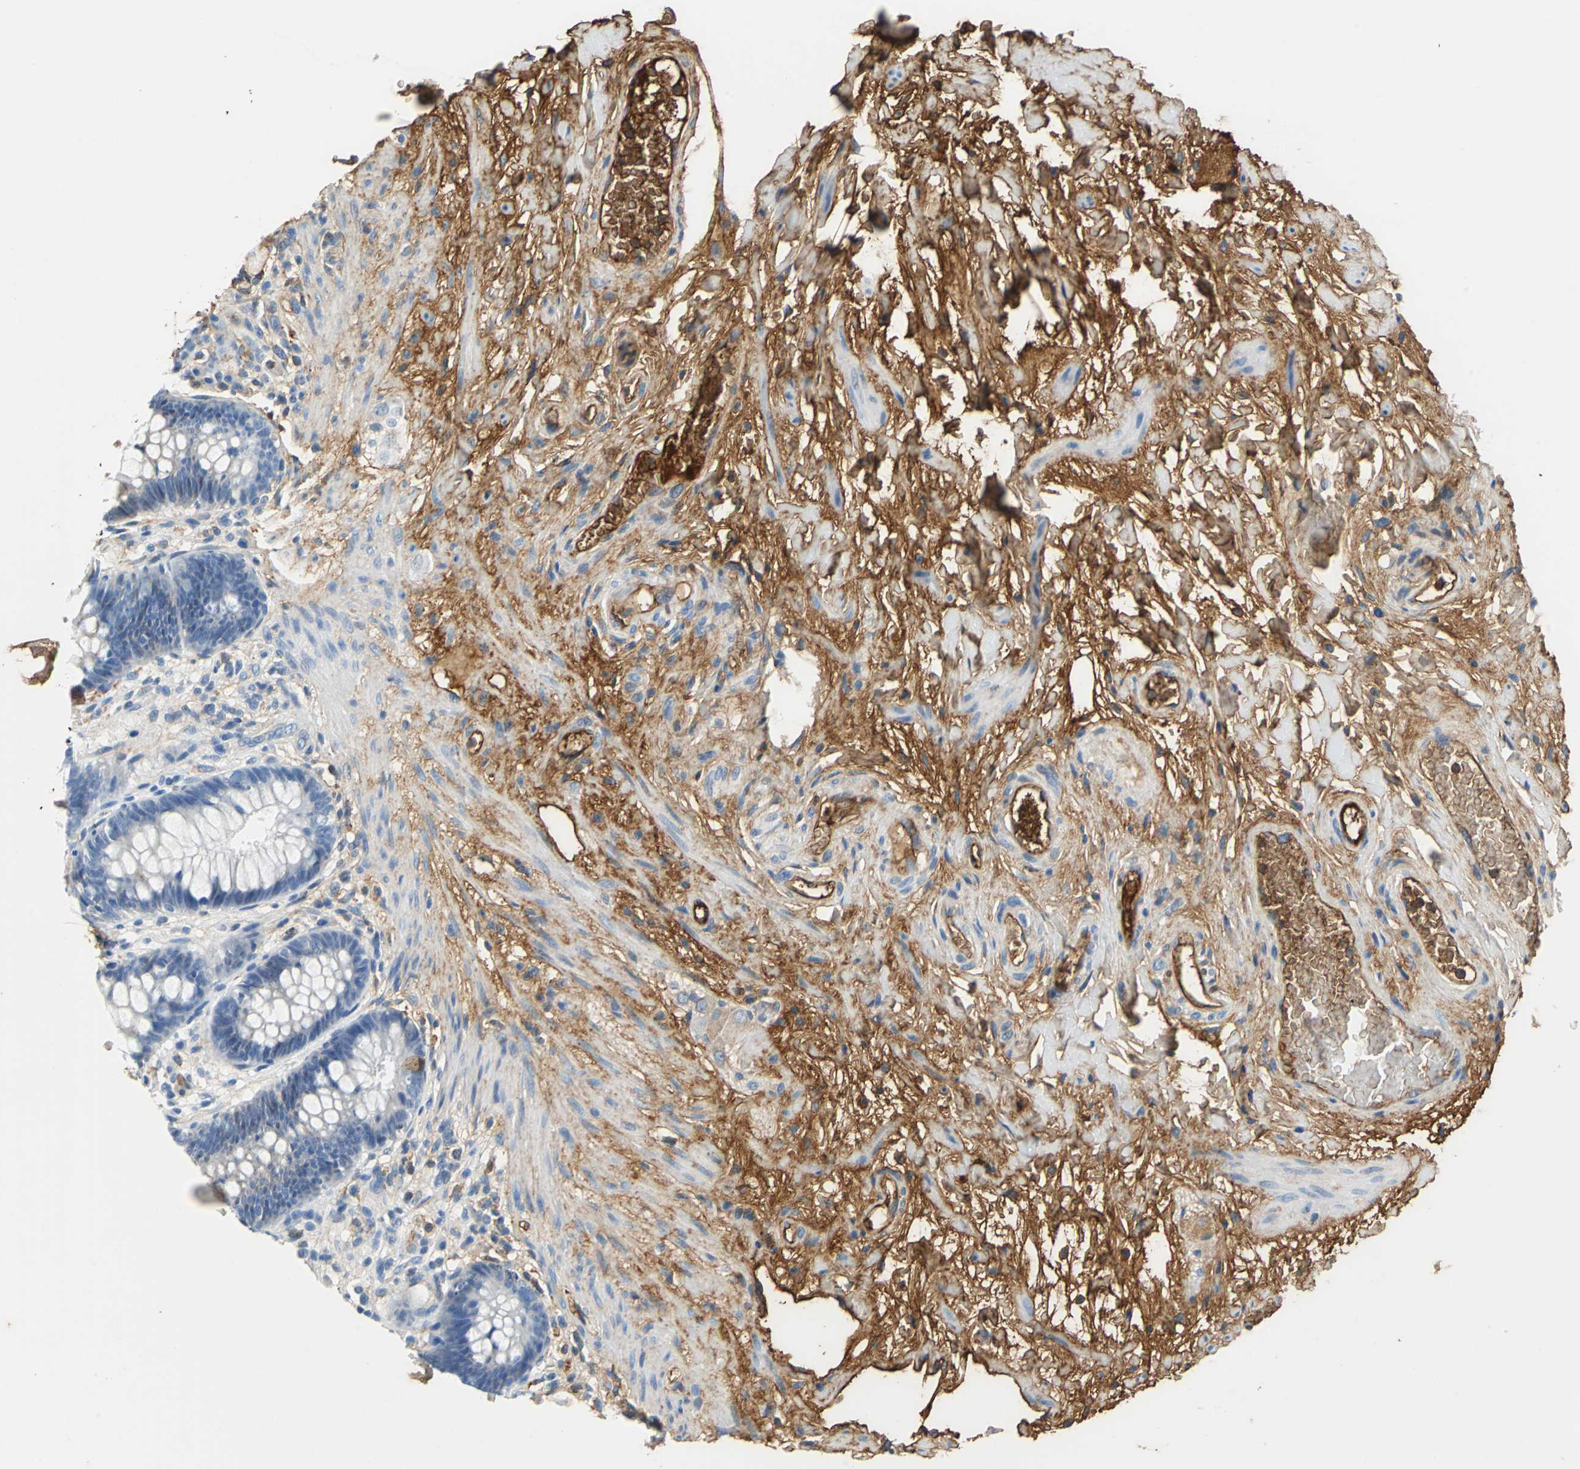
{"staining": {"intensity": "moderate", "quantity": "<25%", "location": "cytoplasmic/membranous"}, "tissue": "rectum", "cell_type": "Glandular cells", "image_type": "normal", "snomed": [{"axis": "morphology", "description": "Normal tissue, NOS"}, {"axis": "topography", "description": "Rectum"}], "caption": "Protein staining of benign rectum exhibits moderate cytoplasmic/membranous positivity in about <25% of glandular cells. The staining is performed using DAB (3,3'-diaminobenzidine) brown chromogen to label protein expression. The nuclei are counter-stained blue using hematoxylin.", "gene": "ALB", "patient": {"sex": "female", "age": 46}}